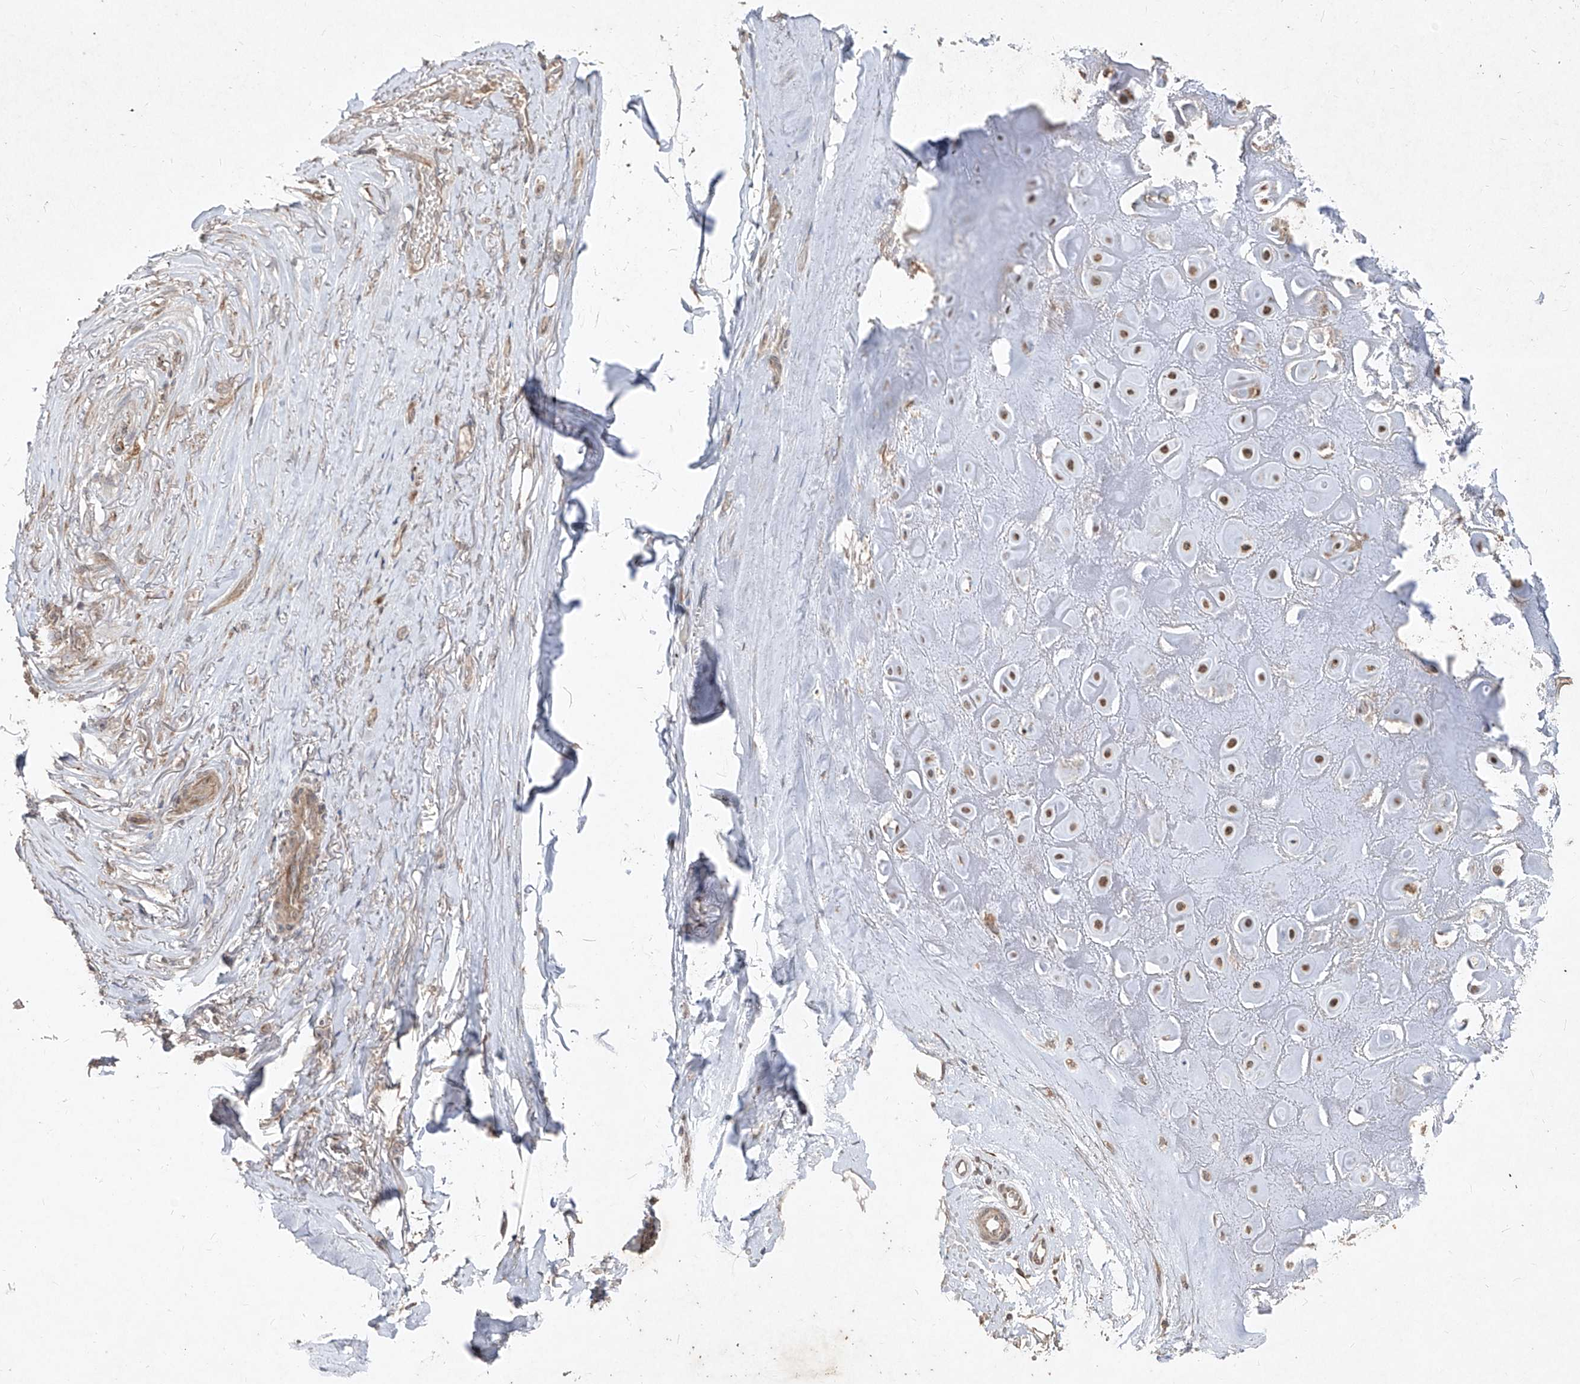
{"staining": {"intensity": "moderate", "quantity": "25%-75%", "location": "cytoplasmic/membranous"}, "tissue": "adipose tissue", "cell_type": "Adipocytes", "image_type": "normal", "snomed": [{"axis": "morphology", "description": "Normal tissue, NOS"}, {"axis": "morphology", "description": "Basal cell carcinoma"}, {"axis": "topography", "description": "Skin"}], "caption": "Adipose tissue stained with DAB (3,3'-diaminobenzidine) immunohistochemistry (IHC) reveals medium levels of moderate cytoplasmic/membranous staining in about 25%-75% of adipocytes.", "gene": "ABCD3", "patient": {"sex": "female", "age": 89}}